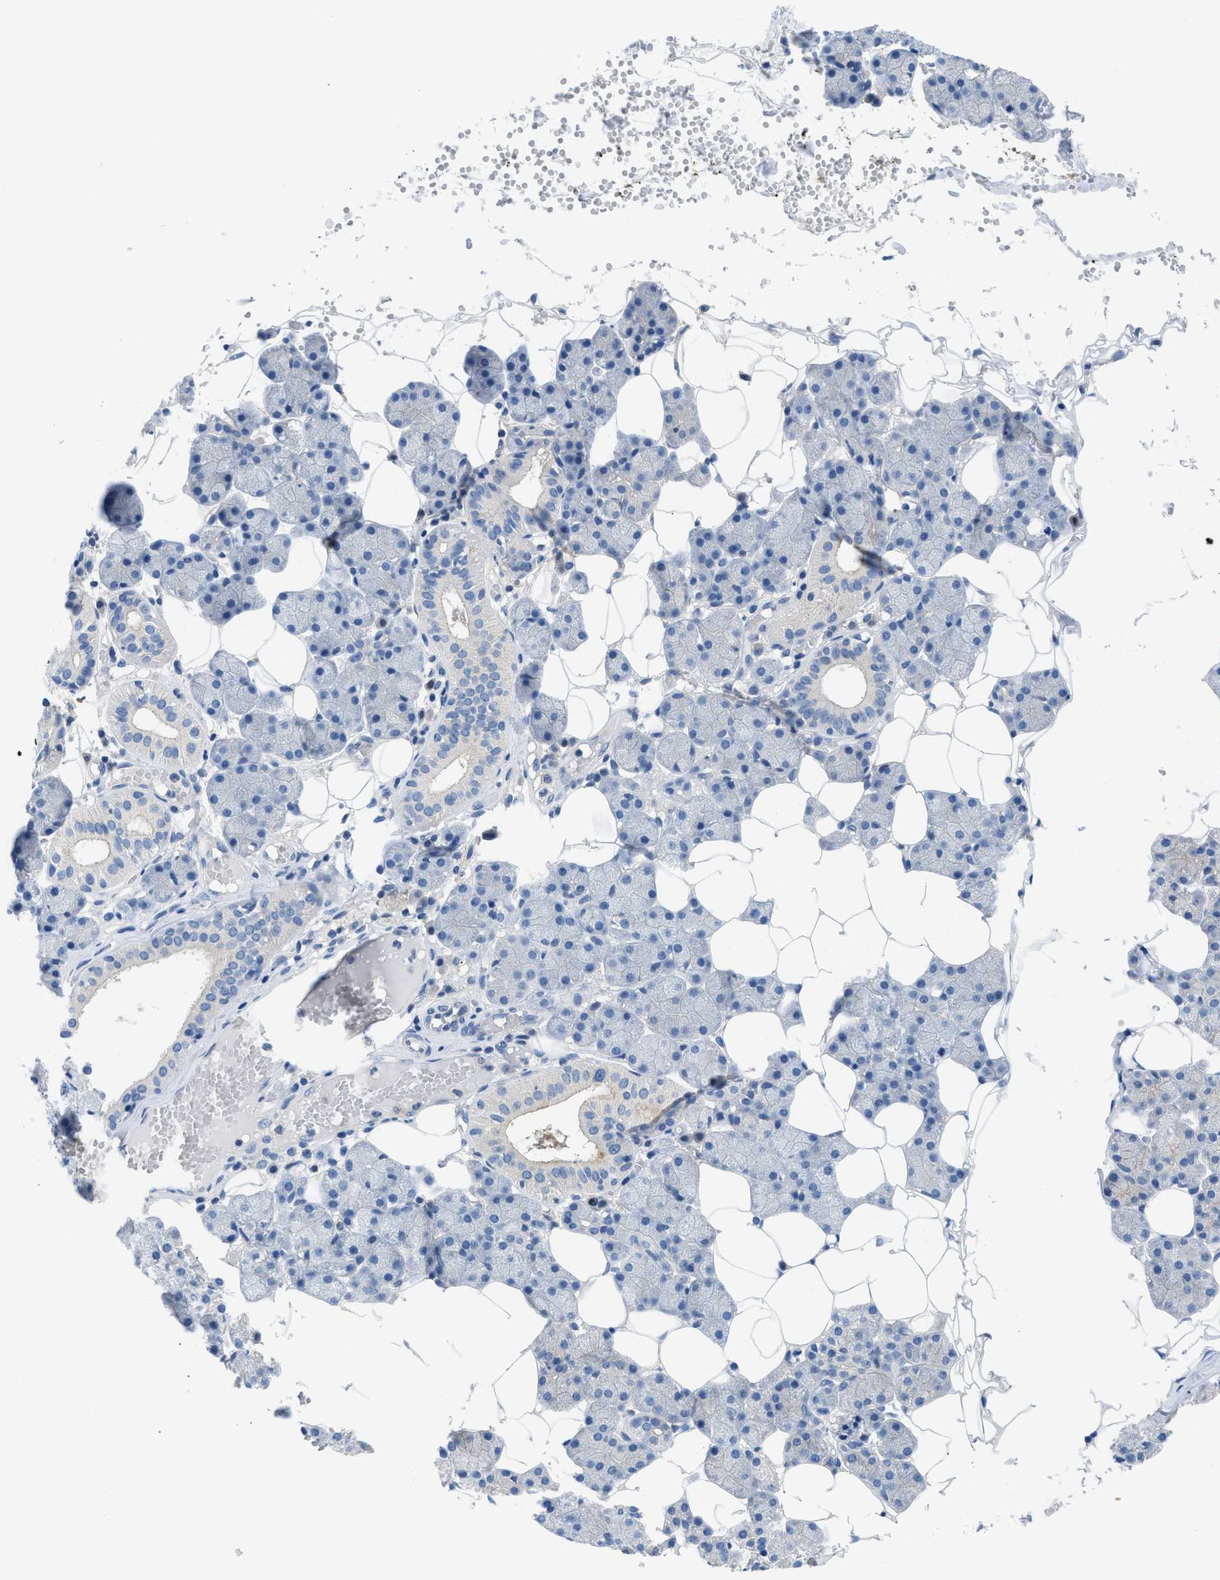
{"staining": {"intensity": "weak", "quantity": "<25%", "location": "cytoplasmic/membranous"}, "tissue": "salivary gland", "cell_type": "Glandular cells", "image_type": "normal", "snomed": [{"axis": "morphology", "description": "Normal tissue, NOS"}, {"axis": "topography", "description": "Salivary gland"}], "caption": "Histopathology image shows no protein staining in glandular cells of benign salivary gland. Brightfield microscopy of IHC stained with DAB (brown) and hematoxylin (blue), captured at high magnification.", "gene": "BNC2", "patient": {"sex": "female", "age": 33}}